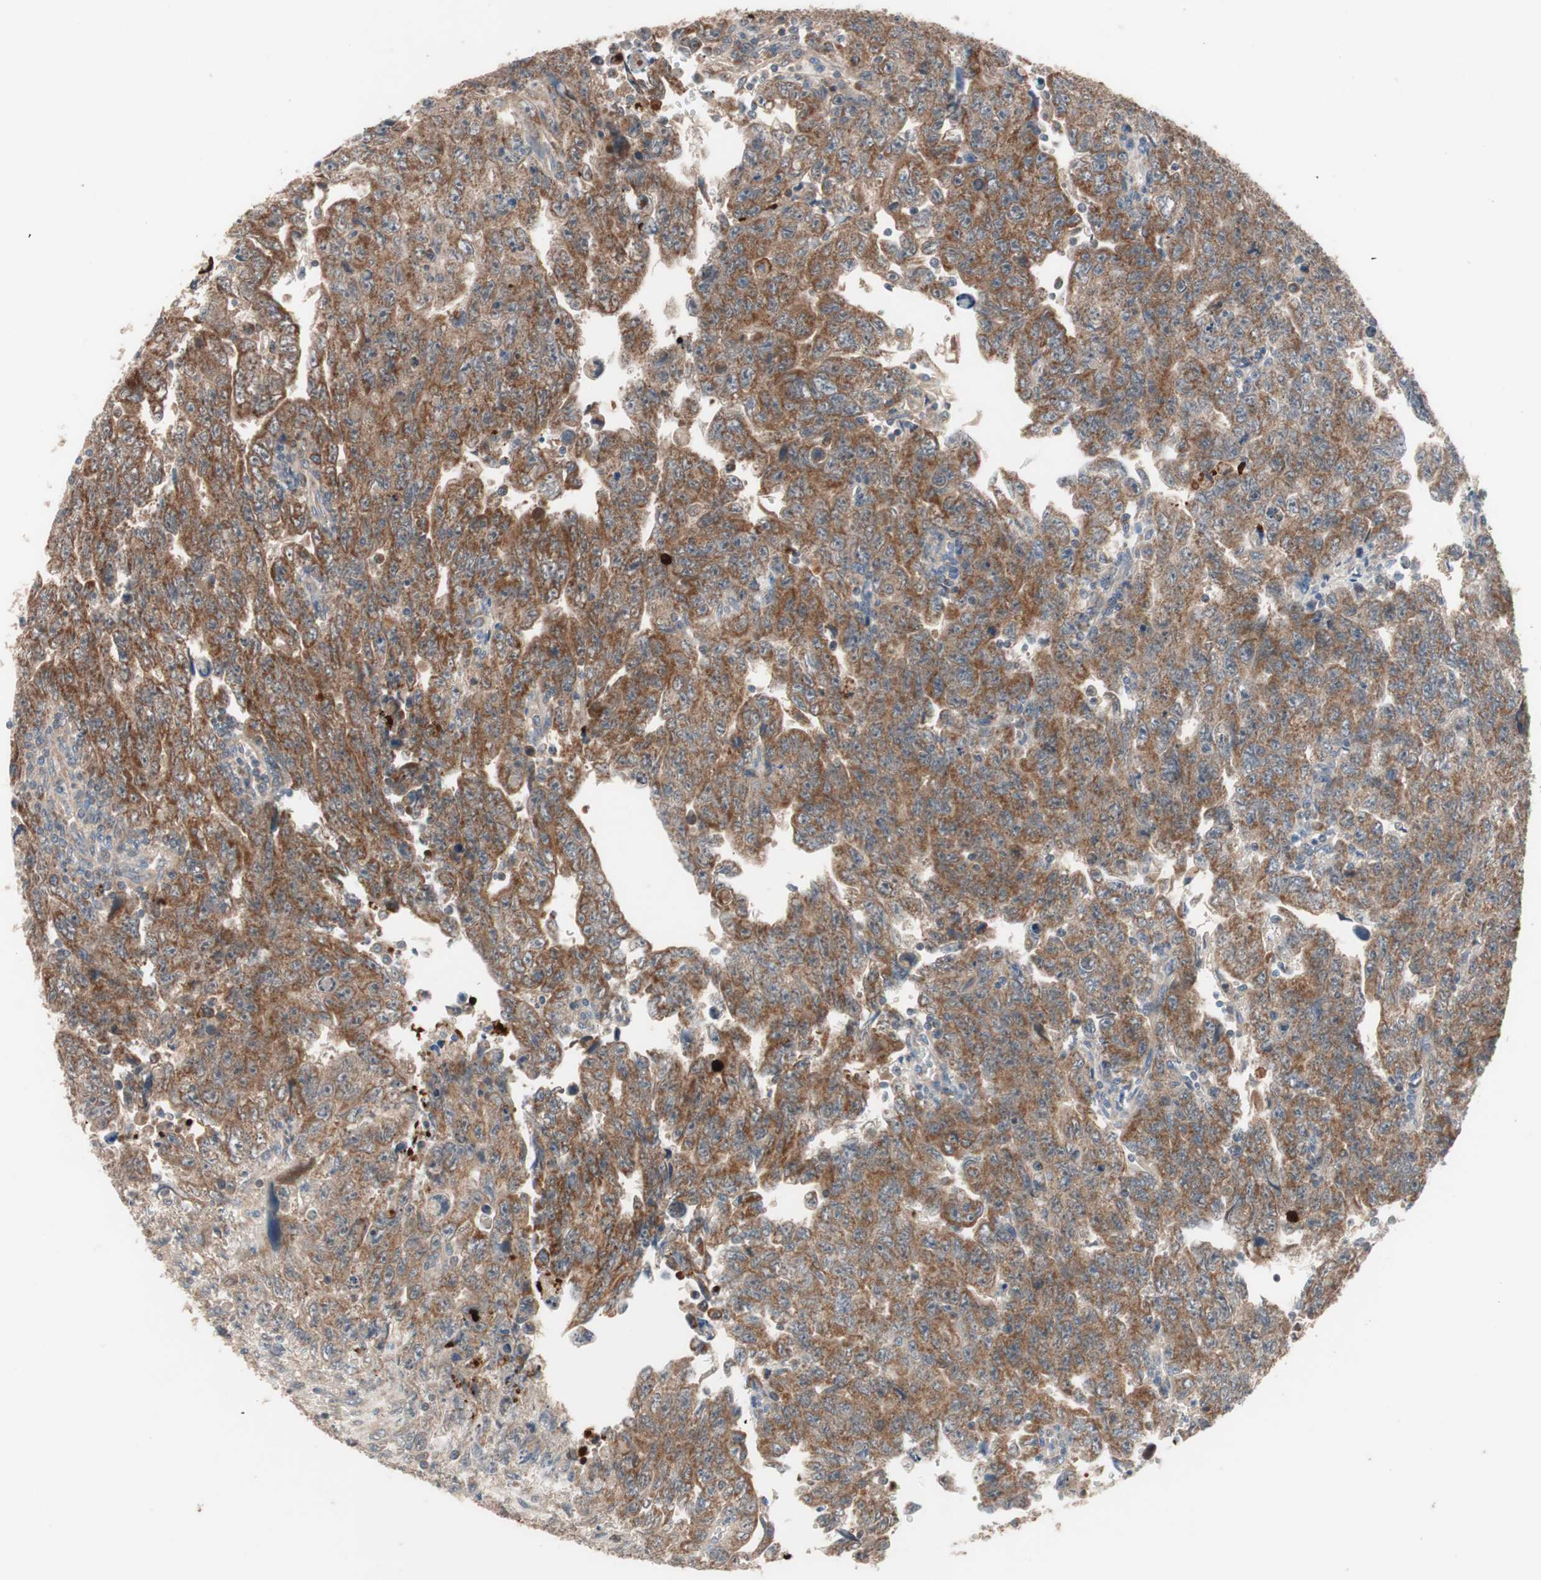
{"staining": {"intensity": "moderate", "quantity": ">75%", "location": "cytoplasmic/membranous"}, "tissue": "testis cancer", "cell_type": "Tumor cells", "image_type": "cancer", "snomed": [{"axis": "morphology", "description": "Carcinoma, Embryonal, NOS"}, {"axis": "topography", "description": "Testis"}], "caption": "Immunohistochemistry (IHC) of human testis embryonal carcinoma shows medium levels of moderate cytoplasmic/membranous positivity in approximately >75% of tumor cells.", "gene": "HMBS", "patient": {"sex": "male", "age": 28}}